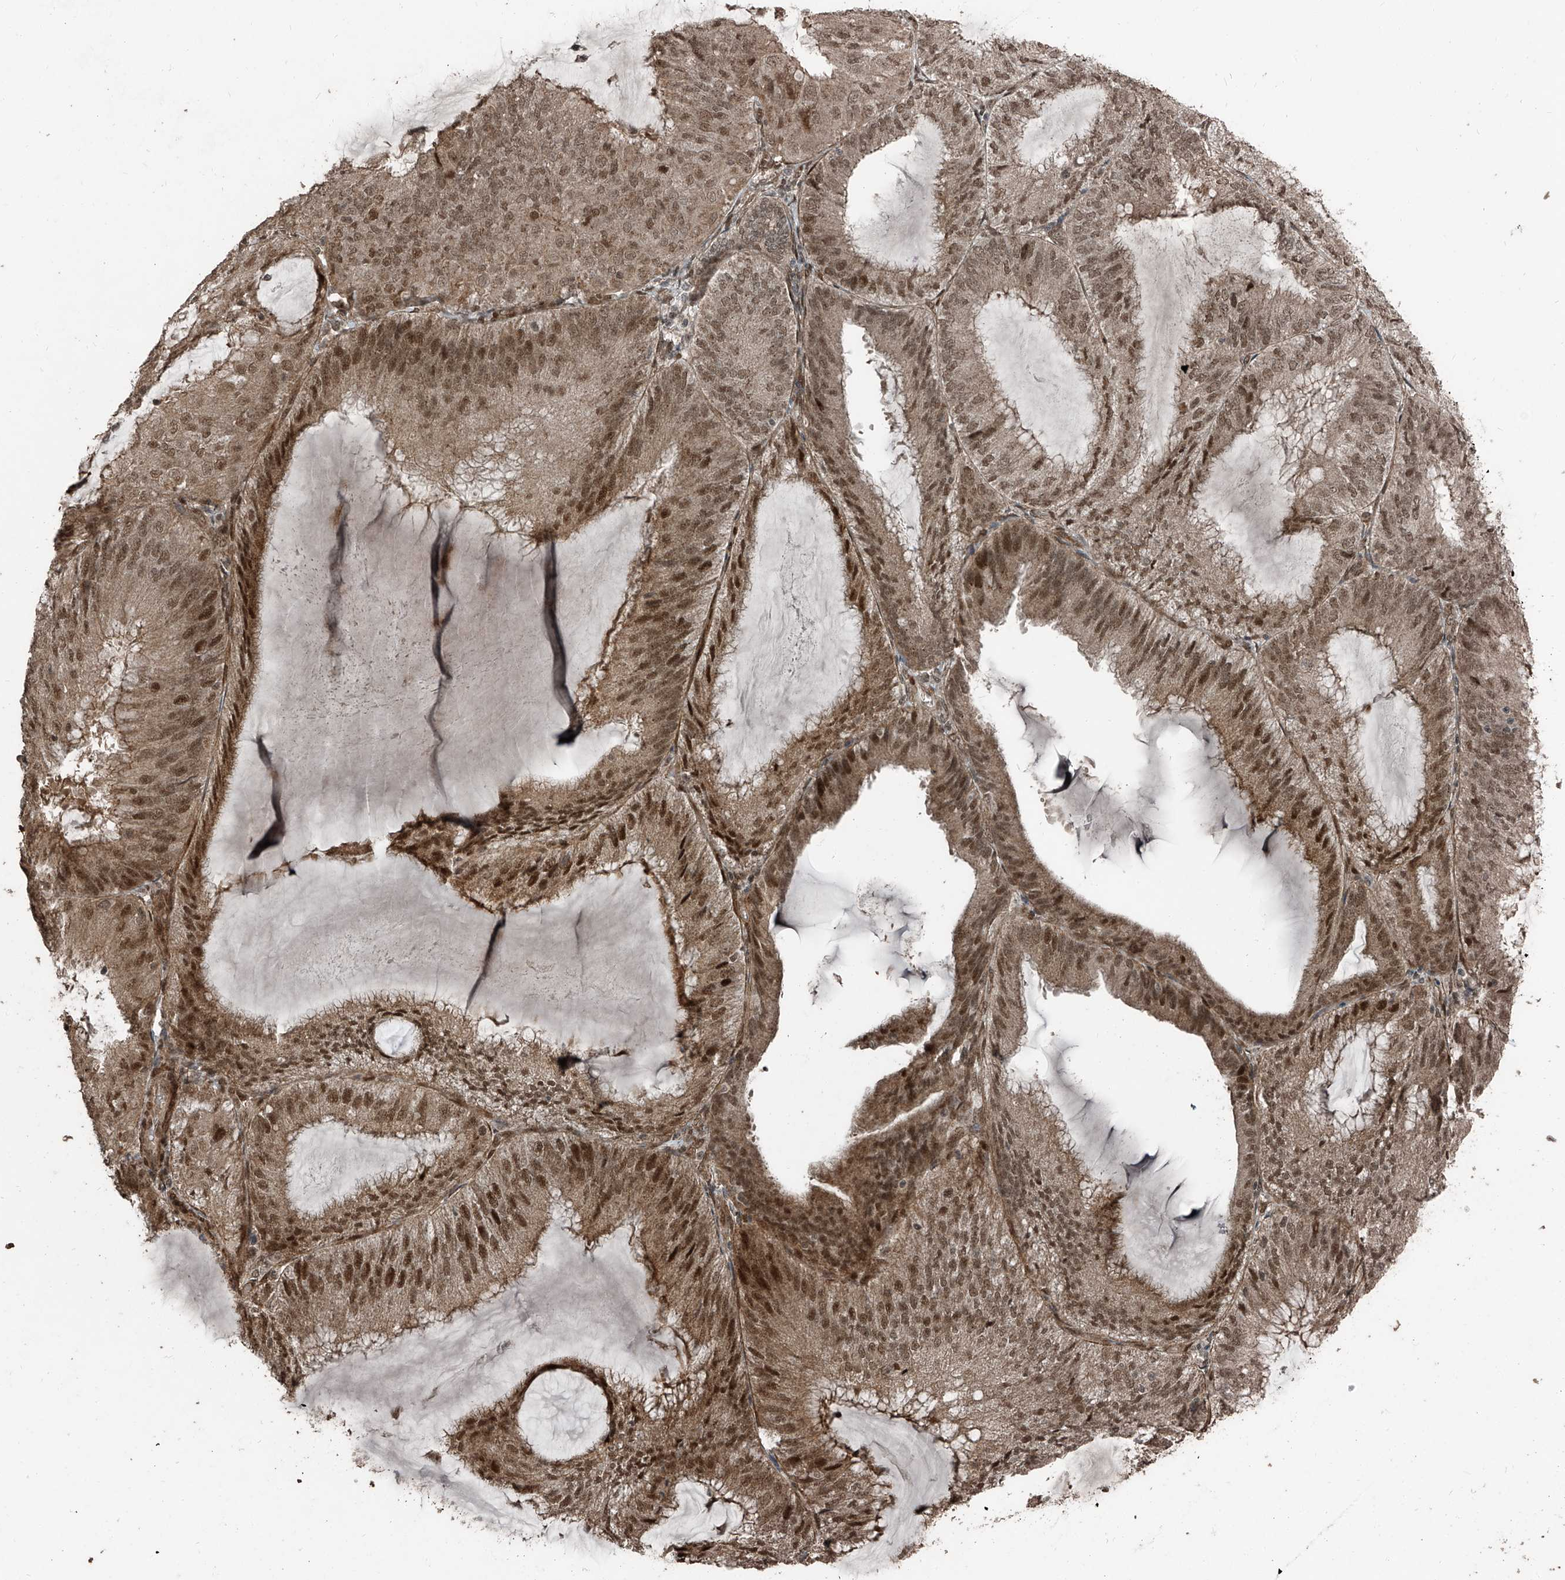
{"staining": {"intensity": "moderate", "quantity": ">75%", "location": "cytoplasmic/membranous,nuclear"}, "tissue": "endometrial cancer", "cell_type": "Tumor cells", "image_type": "cancer", "snomed": [{"axis": "morphology", "description": "Adenocarcinoma, NOS"}, {"axis": "topography", "description": "Endometrium"}], "caption": "Human endometrial cancer stained for a protein (brown) demonstrates moderate cytoplasmic/membranous and nuclear positive expression in about >75% of tumor cells.", "gene": "ZNF570", "patient": {"sex": "female", "age": 81}}